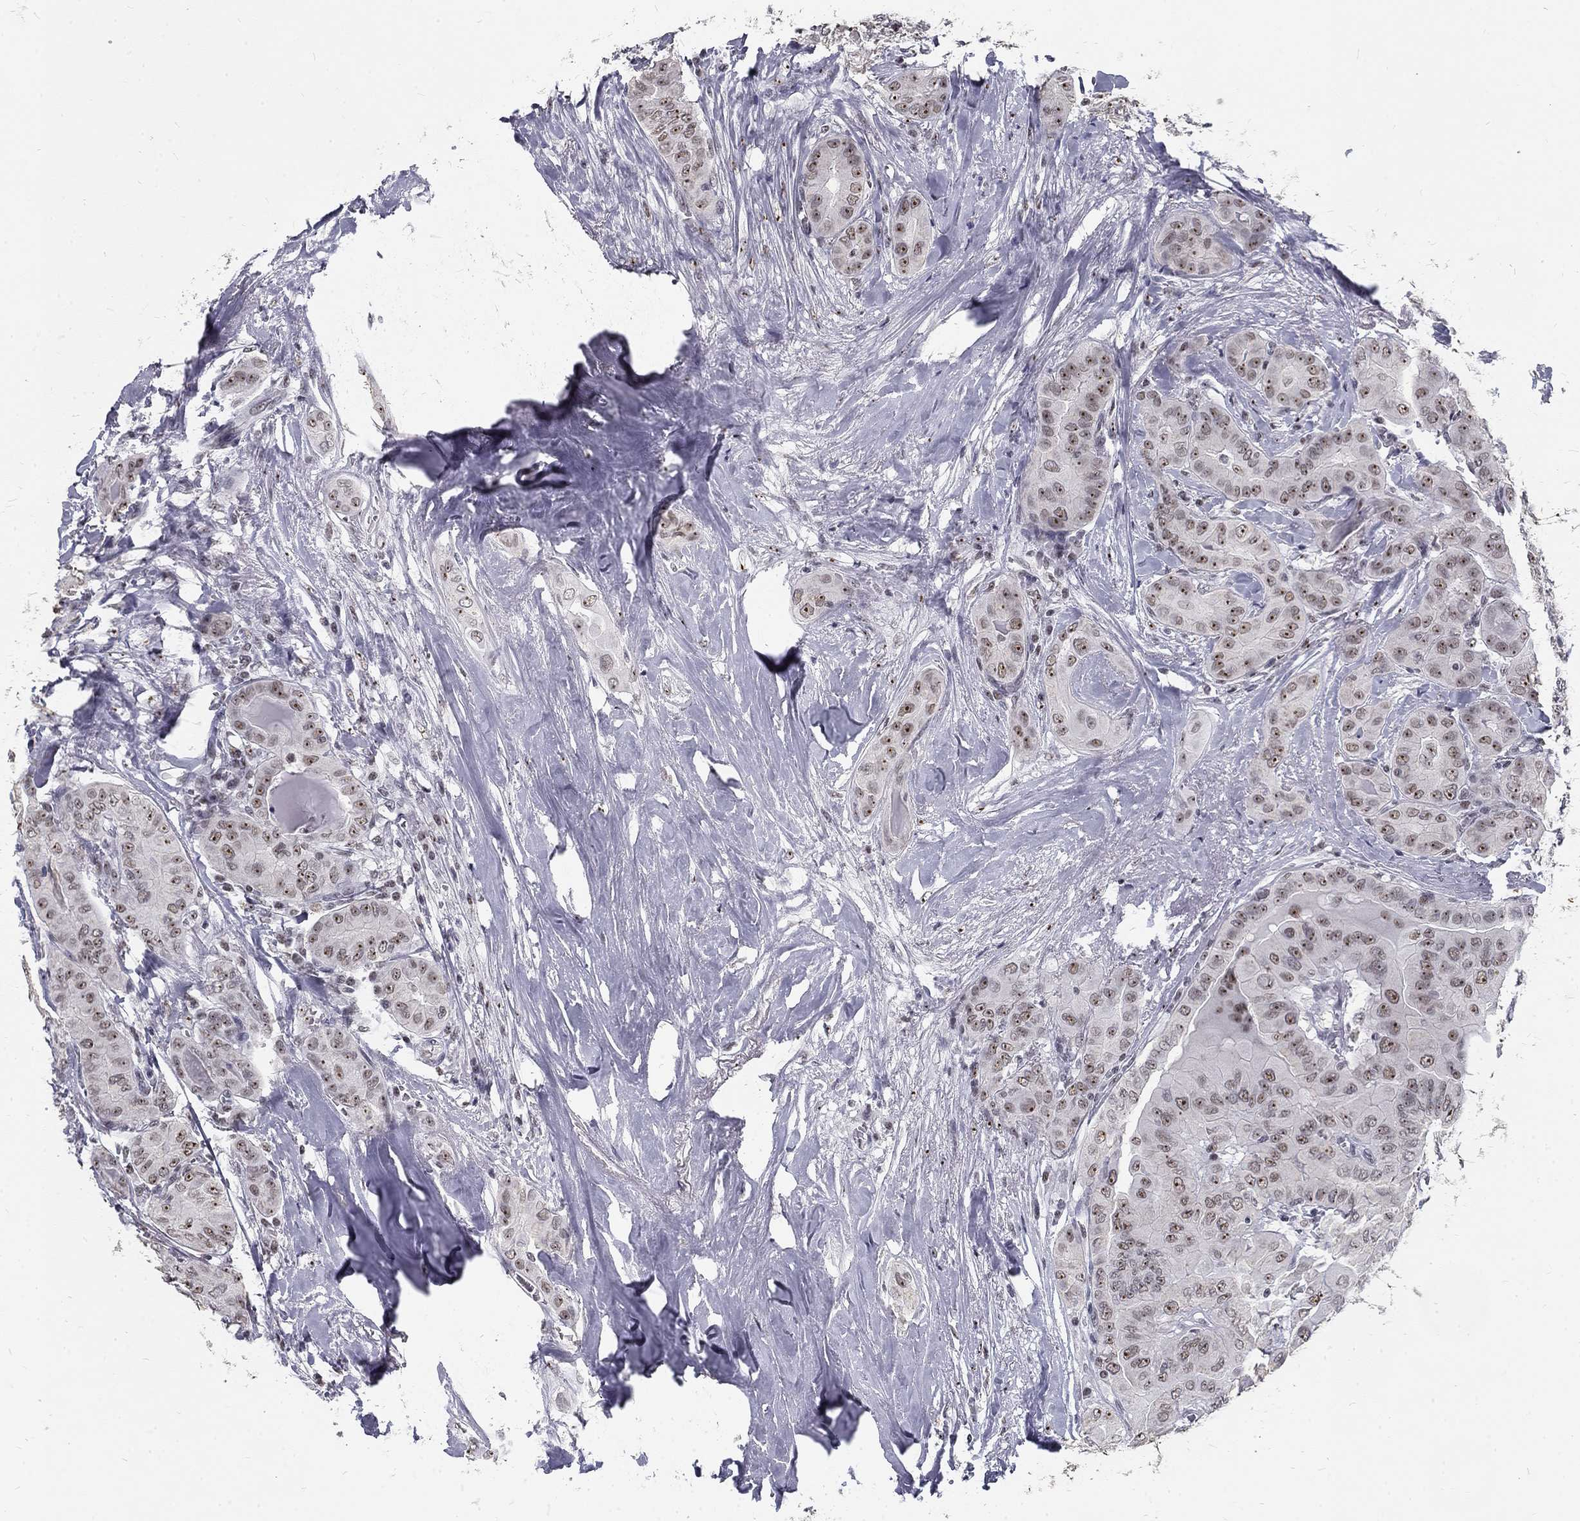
{"staining": {"intensity": "weak", "quantity": "25%-75%", "location": "nuclear"}, "tissue": "thyroid cancer", "cell_type": "Tumor cells", "image_type": "cancer", "snomed": [{"axis": "morphology", "description": "Papillary adenocarcinoma, NOS"}, {"axis": "topography", "description": "Thyroid gland"}], "caption": "Immunohistochemical staining of thyroid papillary adenocarcinoma demonstrates low levels of weak nuclear staining in about 25%-75% of tumor cells.", "gene": "SNORC", "patient": {"sex": "female", "age": 37}}